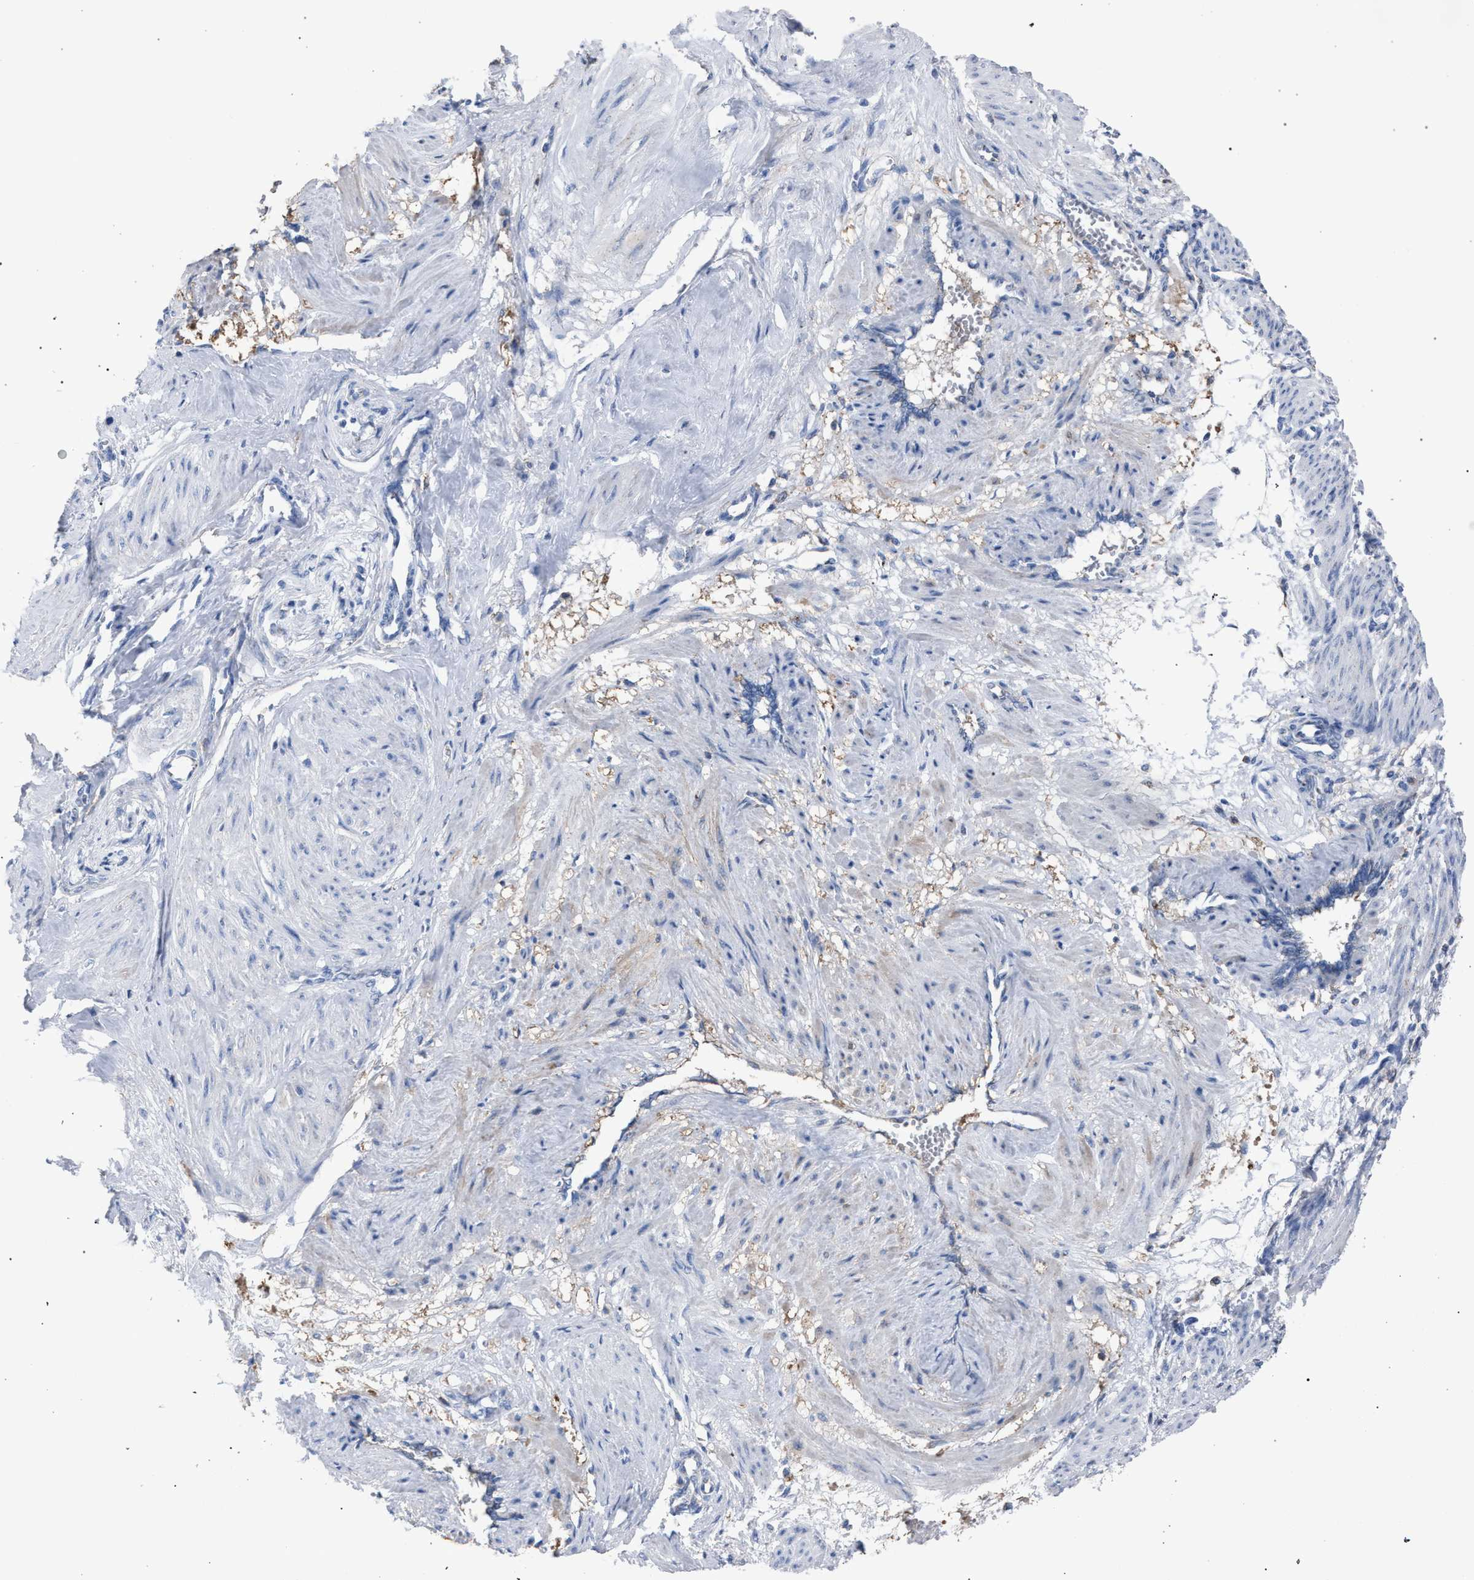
{"staining": {"intensity": "negative", "quantity": "none", "location": "none"}, "tissue": "smooth muscle", "cell_type": "Smooth muscle cells", "image_type": "normal", "snomed": [{"axis": "morphology", "description": "Normal tissue, NOS"}, {"axis": "topography", "description": "Endometrium"}], "caption": "High magnification brightfield microscopy of normal smooth muscle stained with DAB (brown) and counterstained with hematoxylin (blue): smooth muscle cells show no significant positivity. Nuclei are stained in blue.", "gene": "HSD17B4", "patient": {"sex": "female", "age": 33}}